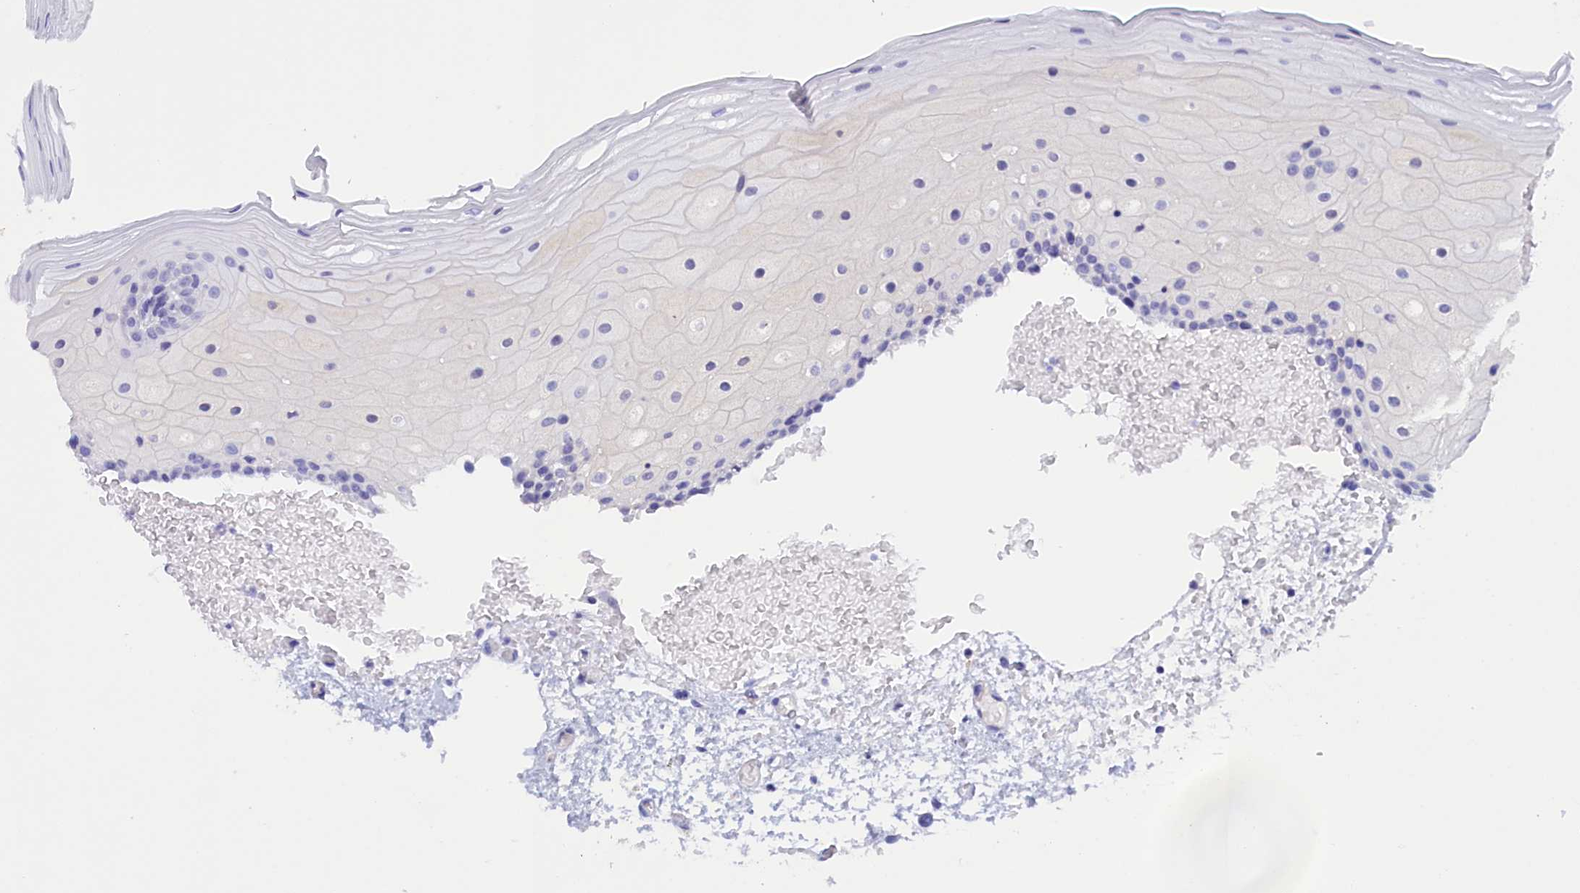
{"staining": {"intensity": "negative", "quantity": "none", "location": "none"}, "tissue": "oral mucosa", "cell_type": "Squamous epithelial cells", "image_type": "normal", "snomed": [{"axis": "morphology", "description": "Normal tissue, NOS"}, {"axis": "topography", "description": "Oral tissue"}], "caption": "Squamous epithelial cells show no significant positivity in benign oral mucosa. (DAB (3,3'-diaminobenzidine) IHC visualized using brightfield microscopy, high magnification).", "gene": "PROK2", "patient": {"sex": "female", "age": 70}}